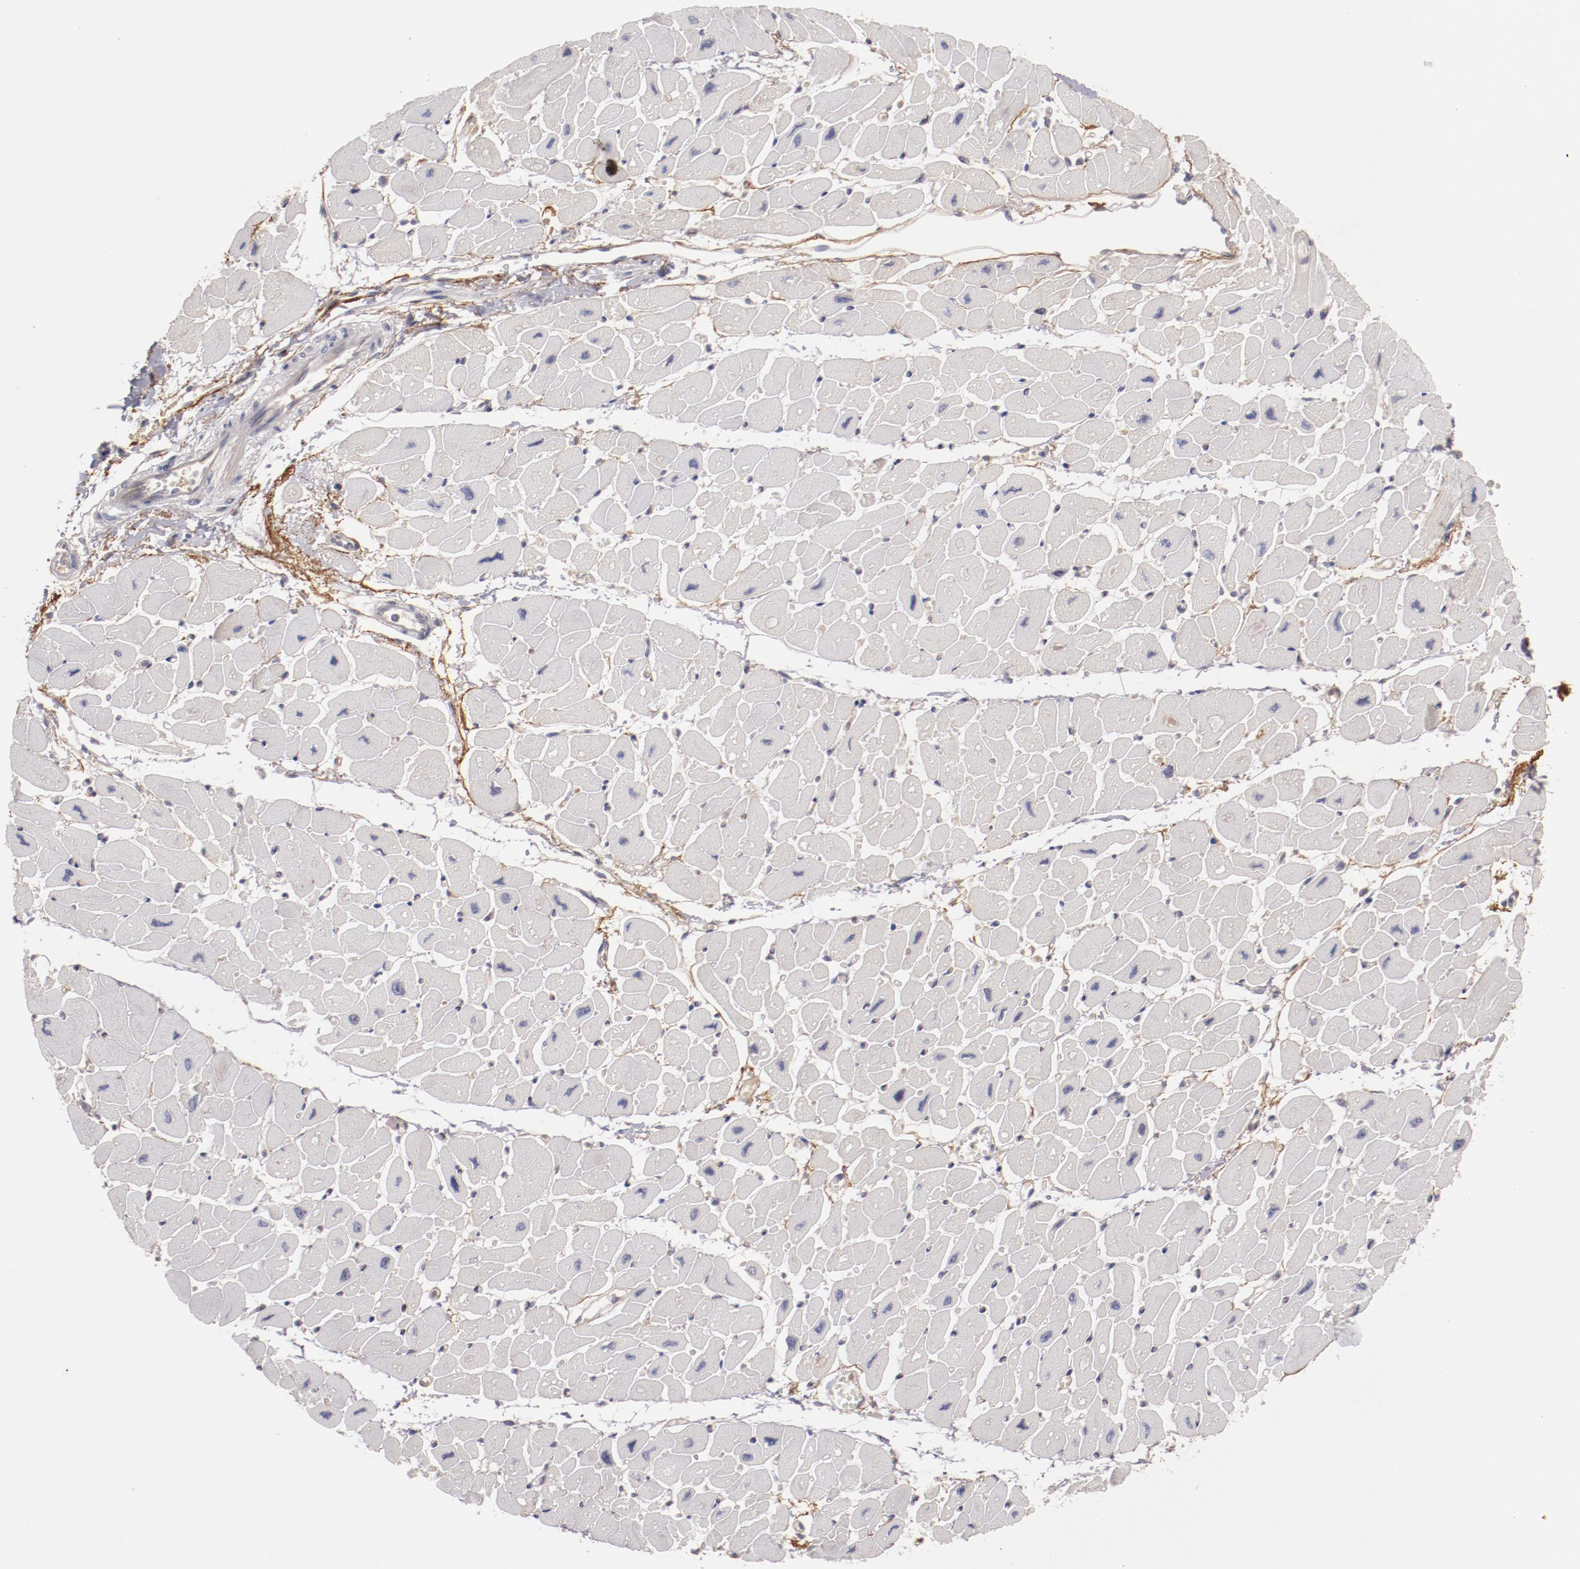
{"staining": {"intensity": "weak", "quantity": "<25%", "location": "cytoplasmic/membranous"}, "tissue": "heart muscle", "cell_type": "Cardiomyocytes", "image_type": "normal", "snomed": [{"axis": "morphology", "description": "Normal tissue, NOS"}, {"axis": "topography", "description": "Heart"}], "caption": "A histopathology image of heart muscle stained for a protein shows no brown staining in cardiomyocytes.", "gene": "MBL2", "patient": {"sex": "female", "age": 54}}